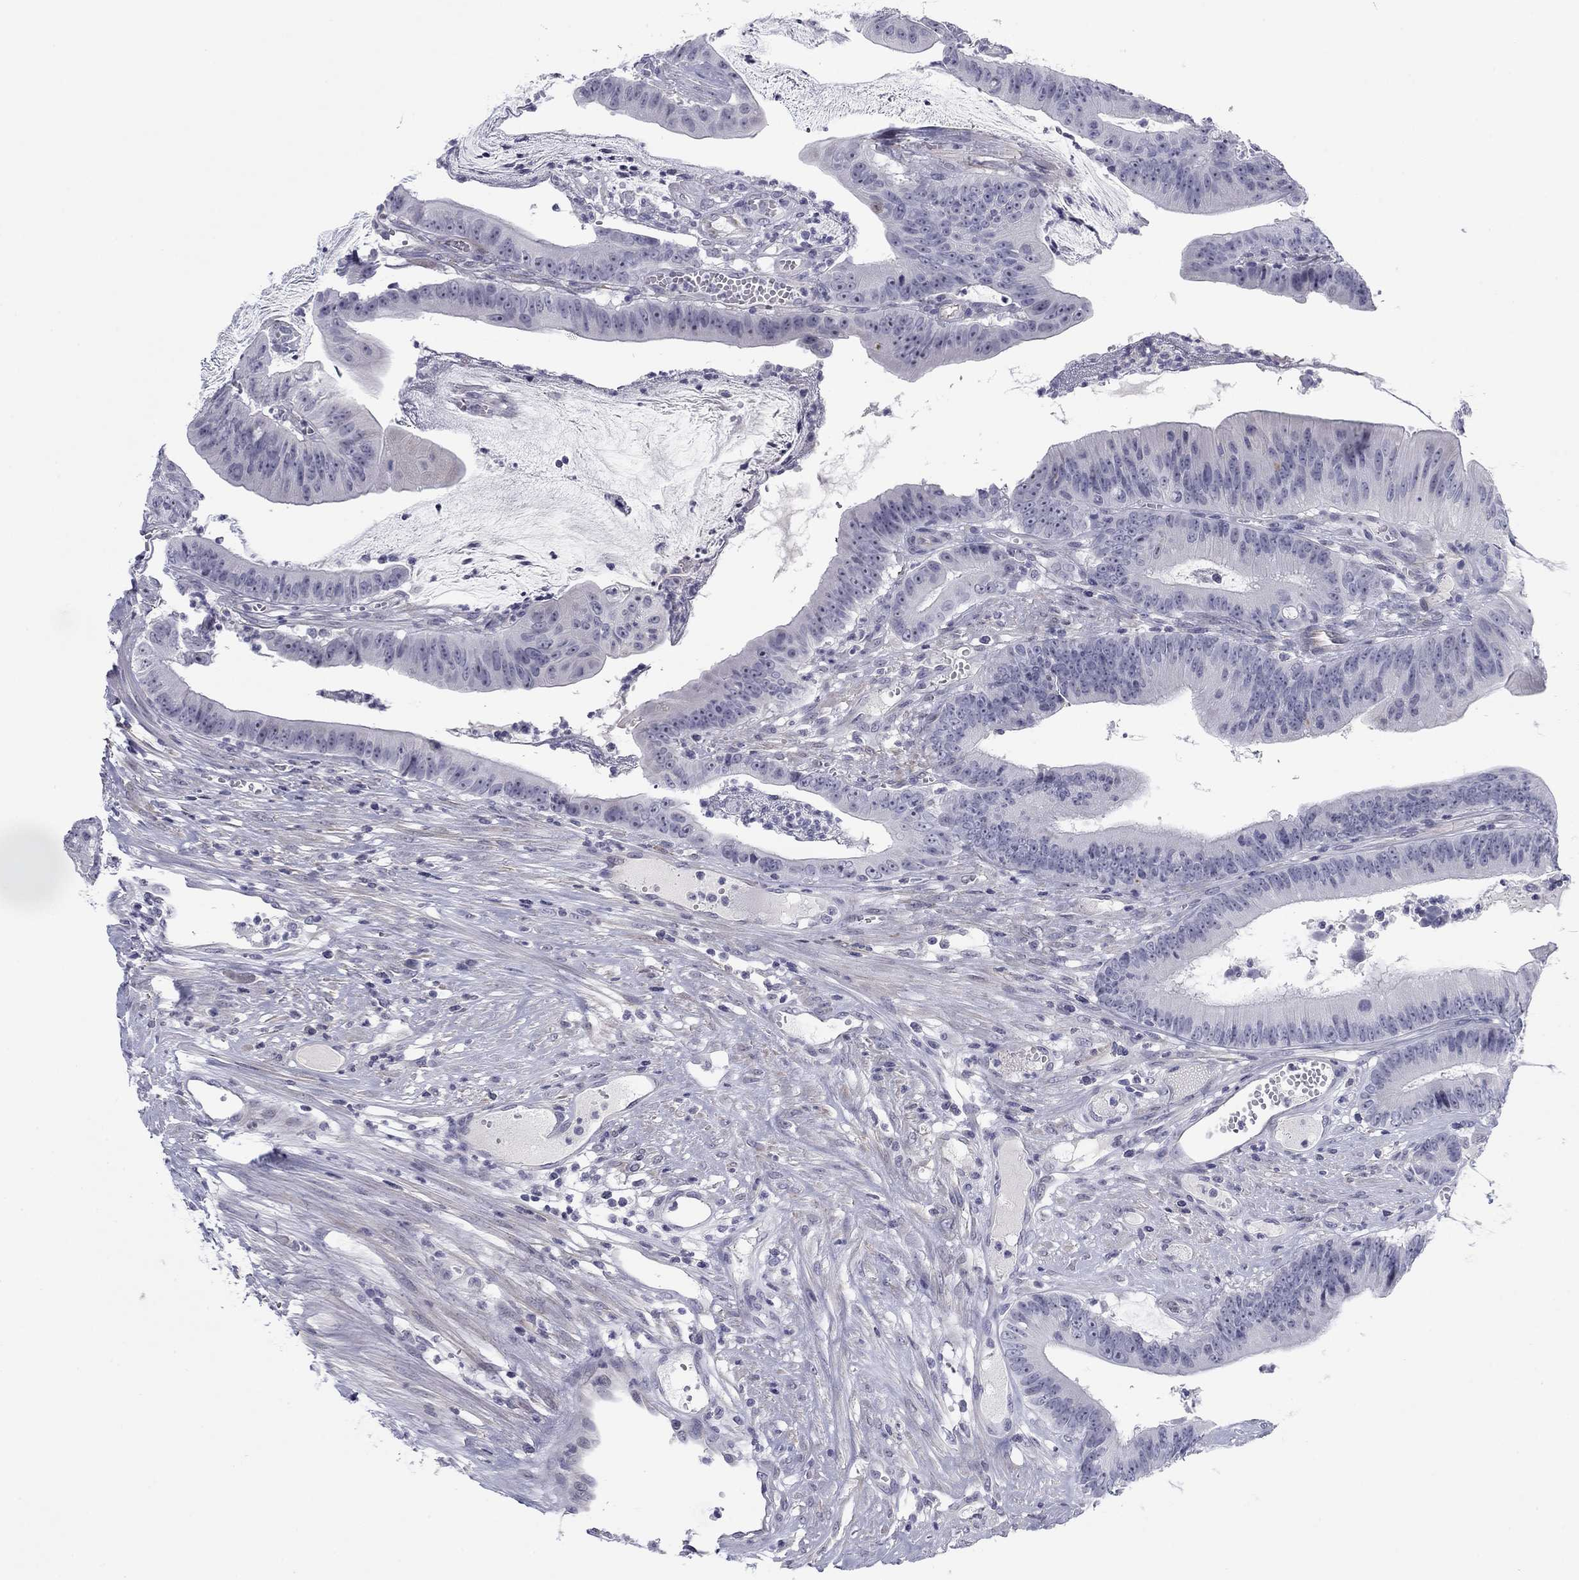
{"staining": {"intensity": "negative", "quantity": "none", "location": "none"}, "tissue": "colorectal cancer", "cell_type": "Tumor cells", "image_type": "cancer", "snomed": [{"axis": "morphology", "description": "Adenocarcinoma, NOS"}, {"axis": "topography", "description": "Colon"}], "caption": "IHC micrograph of colorectal cancer (adenocarcinoma) stained for a protein (brown), which demonstrates no staining in tumor cells.", "gene": "PRPH", "patient": {"sex": "female", "age": 69}}